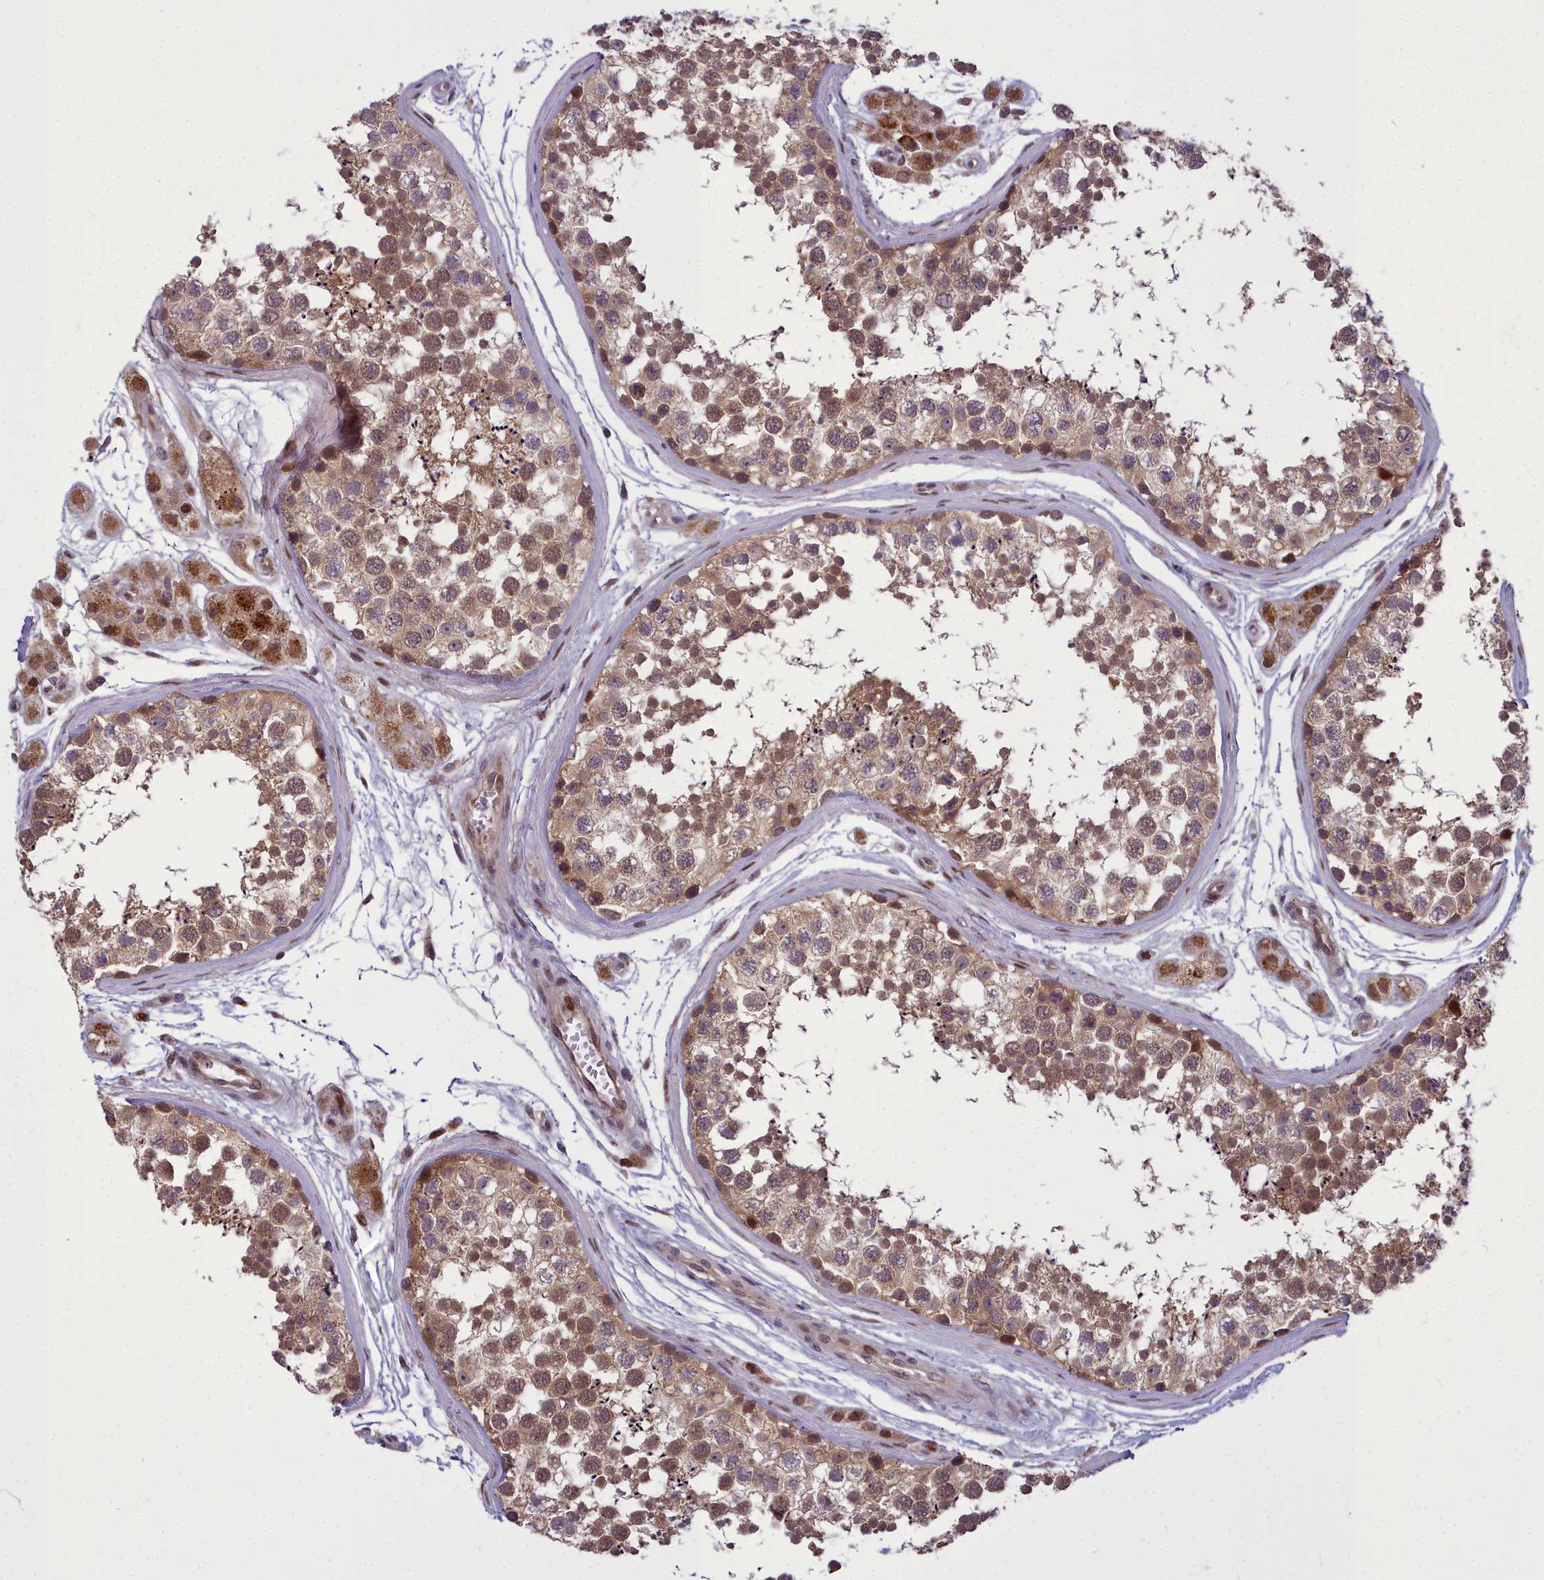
{"staining": {"intensity": "moderate", "quantity": ">75%", "location": "cytoplasmic/membranous,nuclear"}, "tissue": "testis", "cell_type": "Cells in seminiferous ducts", "image_type": "normal", "snomed": [{"axis": "morphology", "description": "Normal tissue, NOS"}, {"axis": "topography", "description": "Testis"}], "caption": "IHC staining of benign testis, which displays medium levels of moderate cytoplasmic/membranous,nuclear staining in approximately >75% of cells in seminiferous ducts indicating moderate cytoplasmic/membranous,nuclear protein positivity. The staining was performed using DAB (3,3'-diaminobenzidine) (brown) for protein detection and nuclei were counterstained in hematoxylin (blue).", "gene": "AP1M1", "patient": {"sex": "male", "age": 56}}